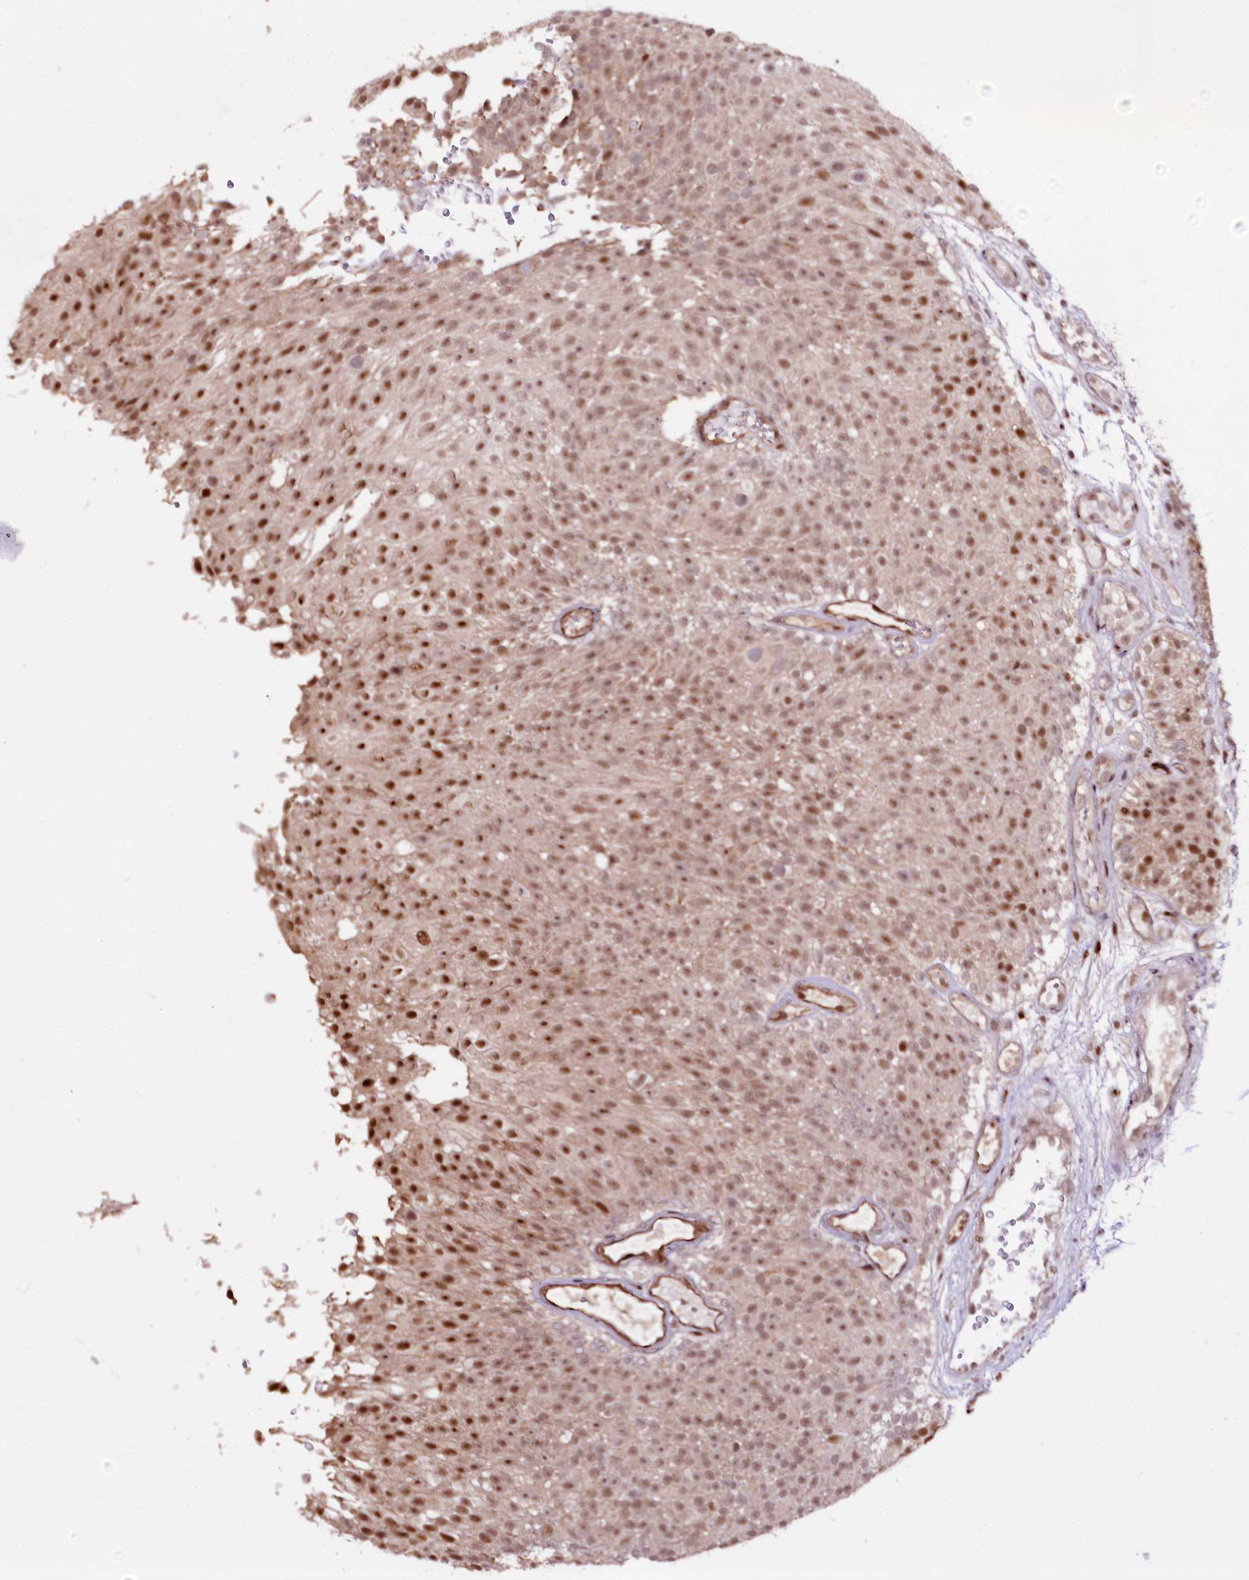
{"staining": {"intensity": "moderate", "quantity": ">75%", "location": "nuclear"}, "tissue": "urothelial cancer", "cell_type": "Tumor cells", "image_type": "cancer", "snomed": [{"axis": "morphology", "description": "Urothelial carcinoma, Low grade"}, {"axis": "topography", "description": "Urinary bladder"}], "caption": "This is an image of IHC staining of urothelial carcinoma (low-grade), which shows moderate expression in the nuclear of tumor cells.", "gene": "DMP1", "patient": {"sex": "male", "age": 78}}